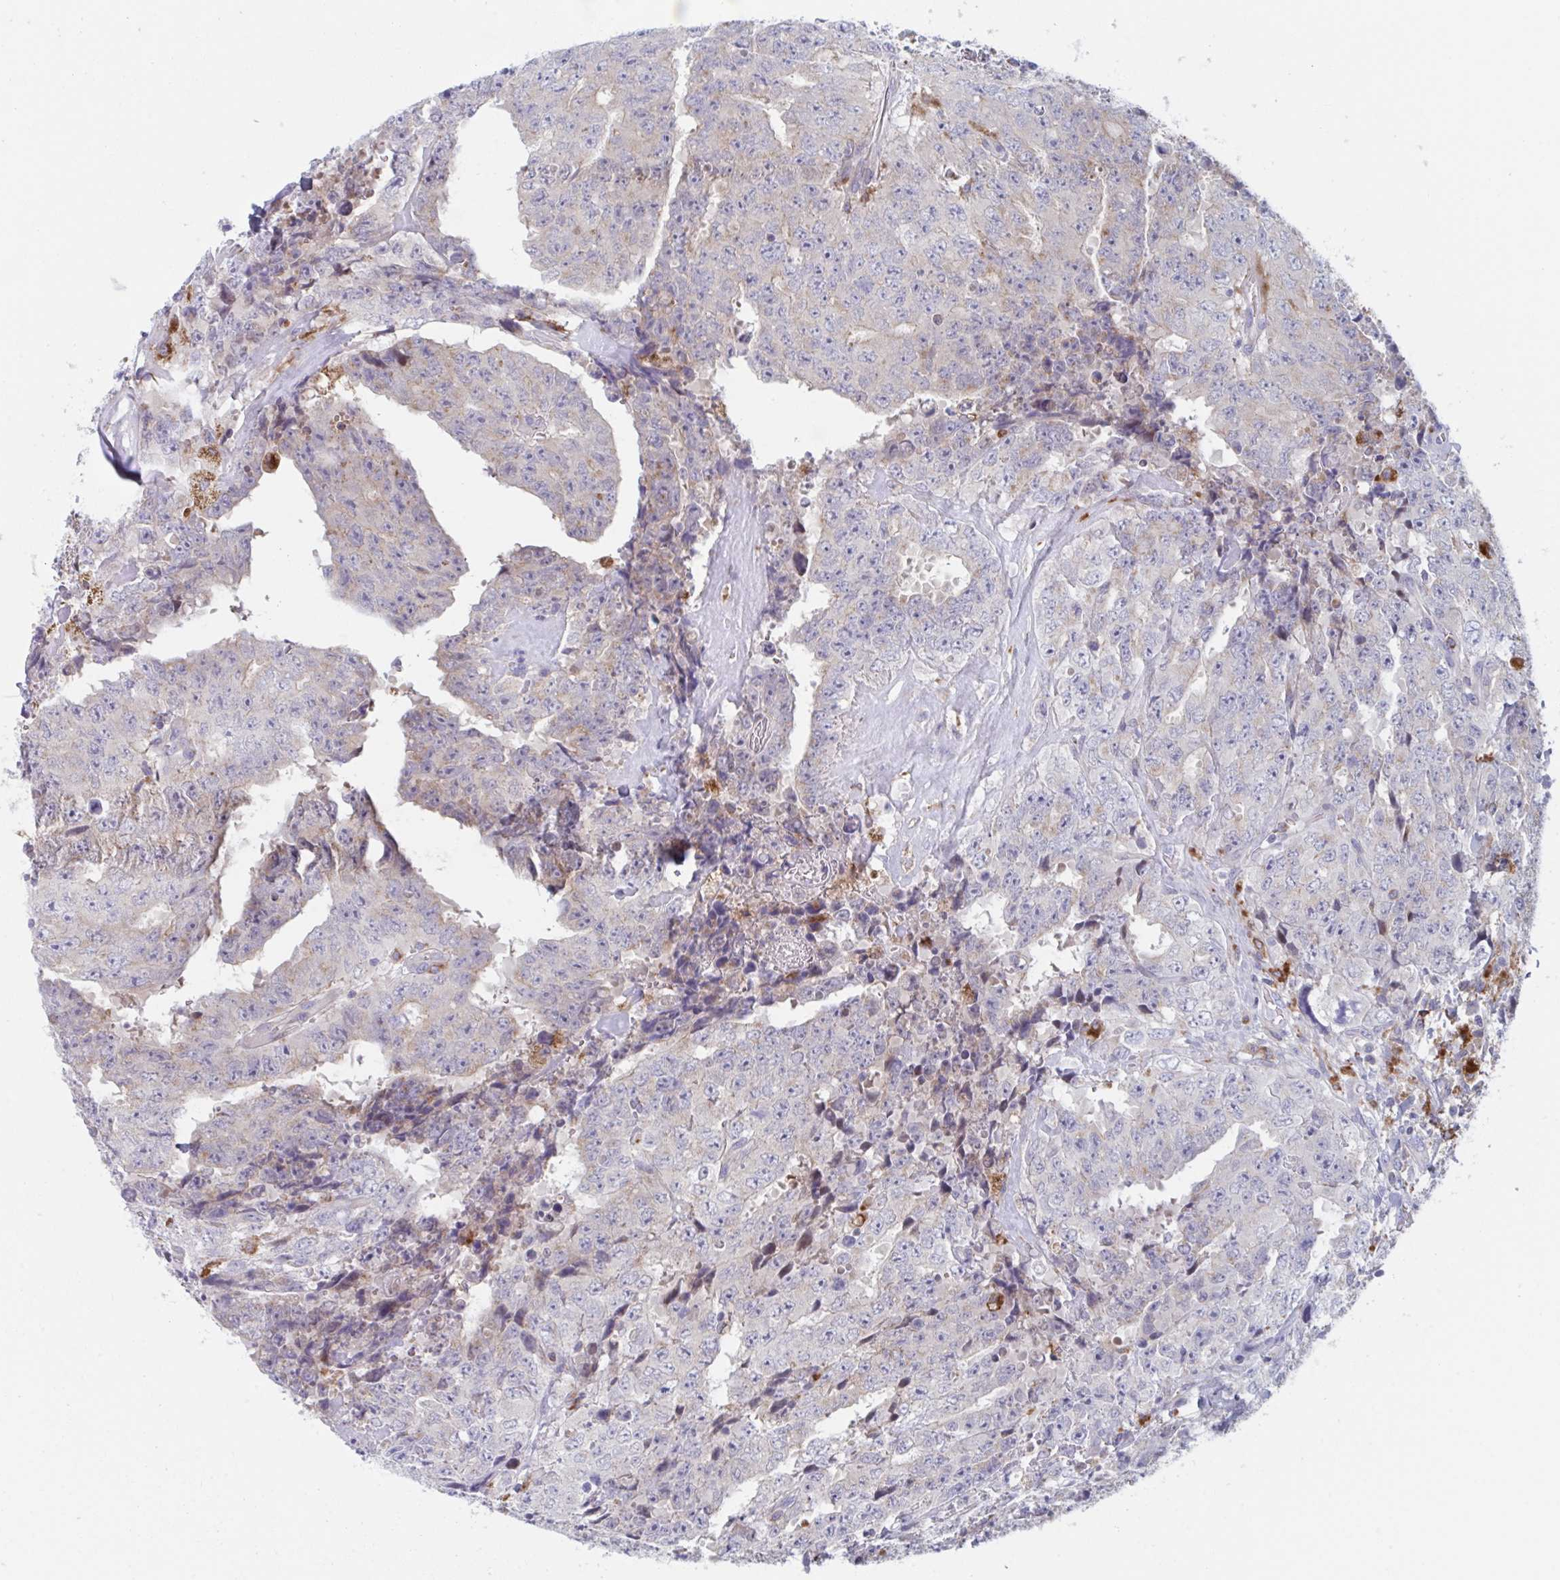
{"staining": {"intensity": "negative", "quantity": "none", "location": "none"}, "tissue": "testis cancer", "cell_type": "Tumor cells", "image_type": "cancer", "snomed": [{"axis": "morphology", "description": "Carcinoma, Embryonal, NOS"}, {"axis": "topography", "description": "Testis"}], "caption": "Tumor cells are negative for protein expression in human testis cancer. Nuclei are stained in blue.", "gene": "NIPSNAP1", "patient": {"sex": "male", "age": 24}}